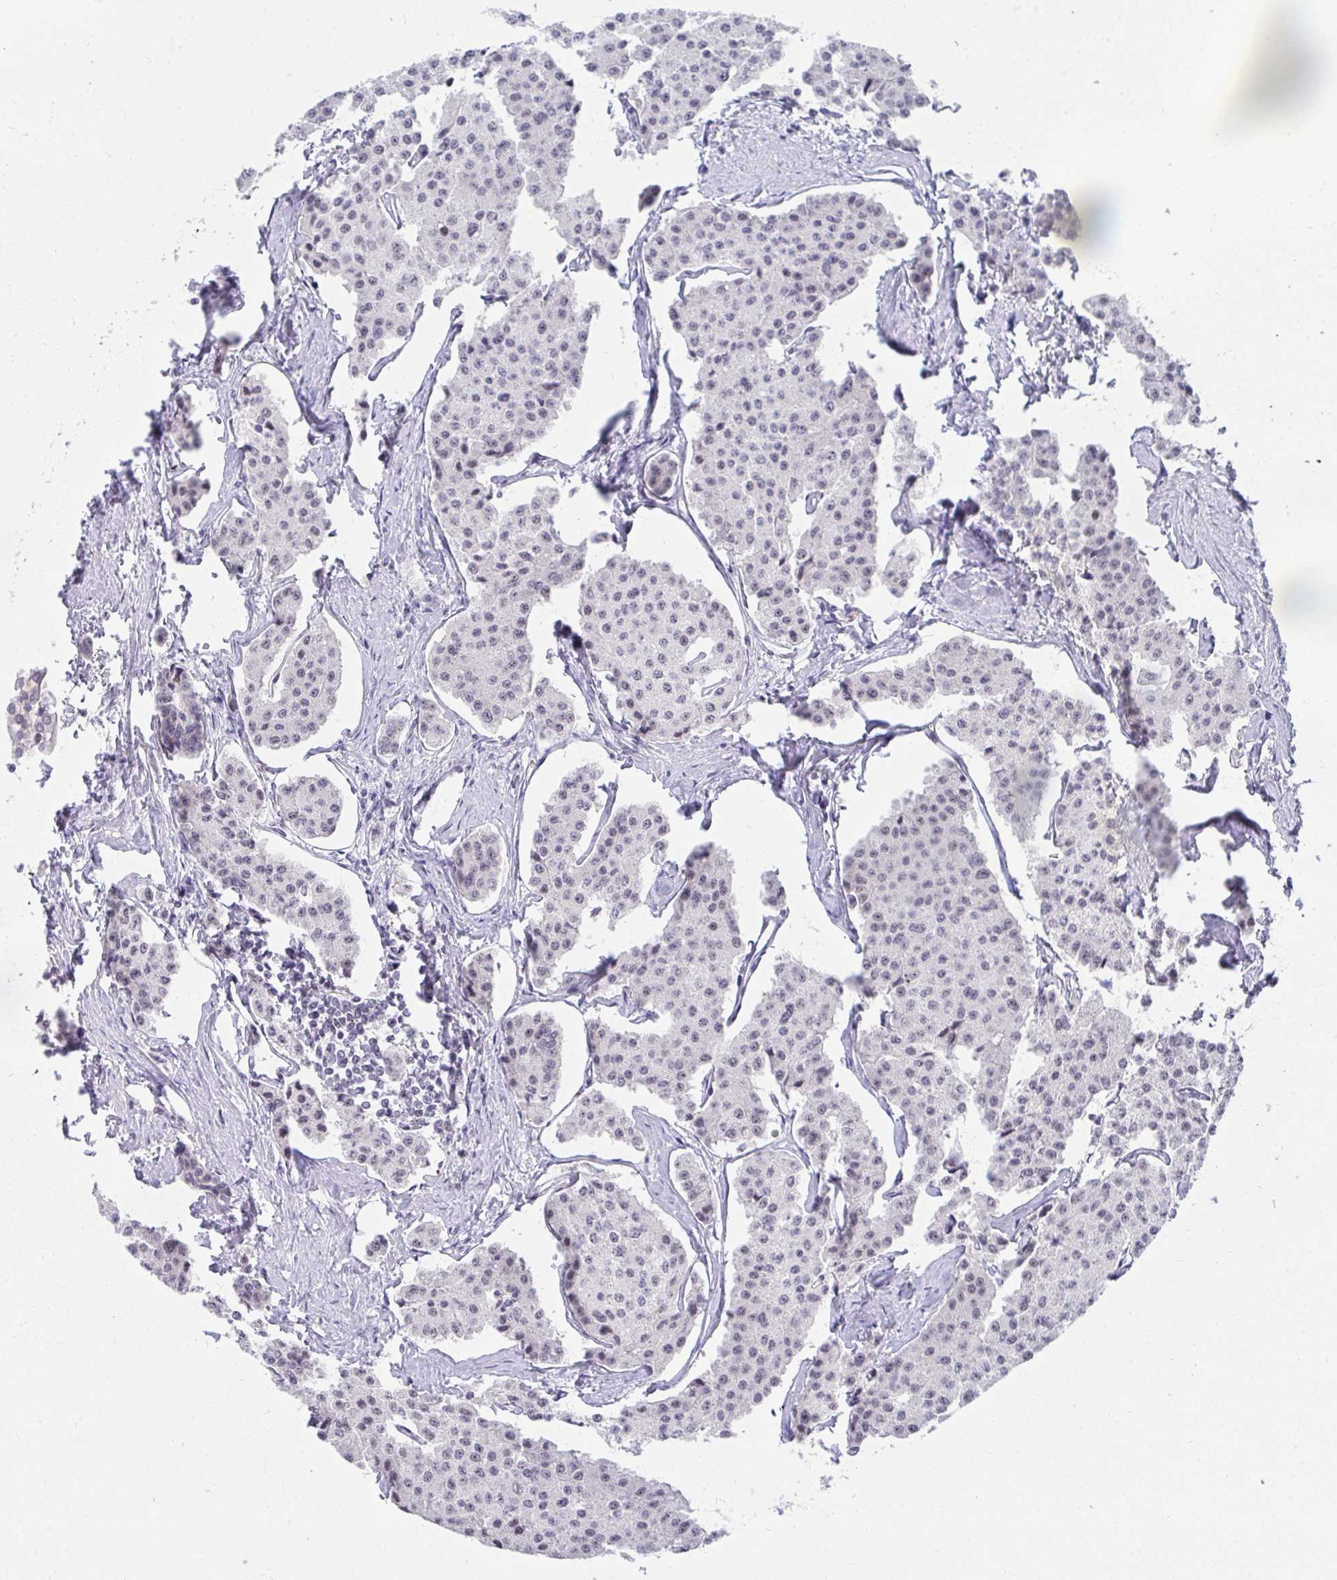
{"staining": {"intensity": "negative", "quantity": "none", "location": "none"}, "tissue": "carcinoid", "cell_type": "Tumor cells", "image_type": "cancer", "snomed": [{"axis": "morphology", "description": "Carcinoid, malignant, NOS"}, {"axis": "topography", "description": "Small intestine"}], "caption": "An immunohistochemistry histopathology image of carcinoid is shown. There is no staining in tumor cells of carcinoid.", "gene": "HIRA", "patient": {"sex": "female", "age": 65}}